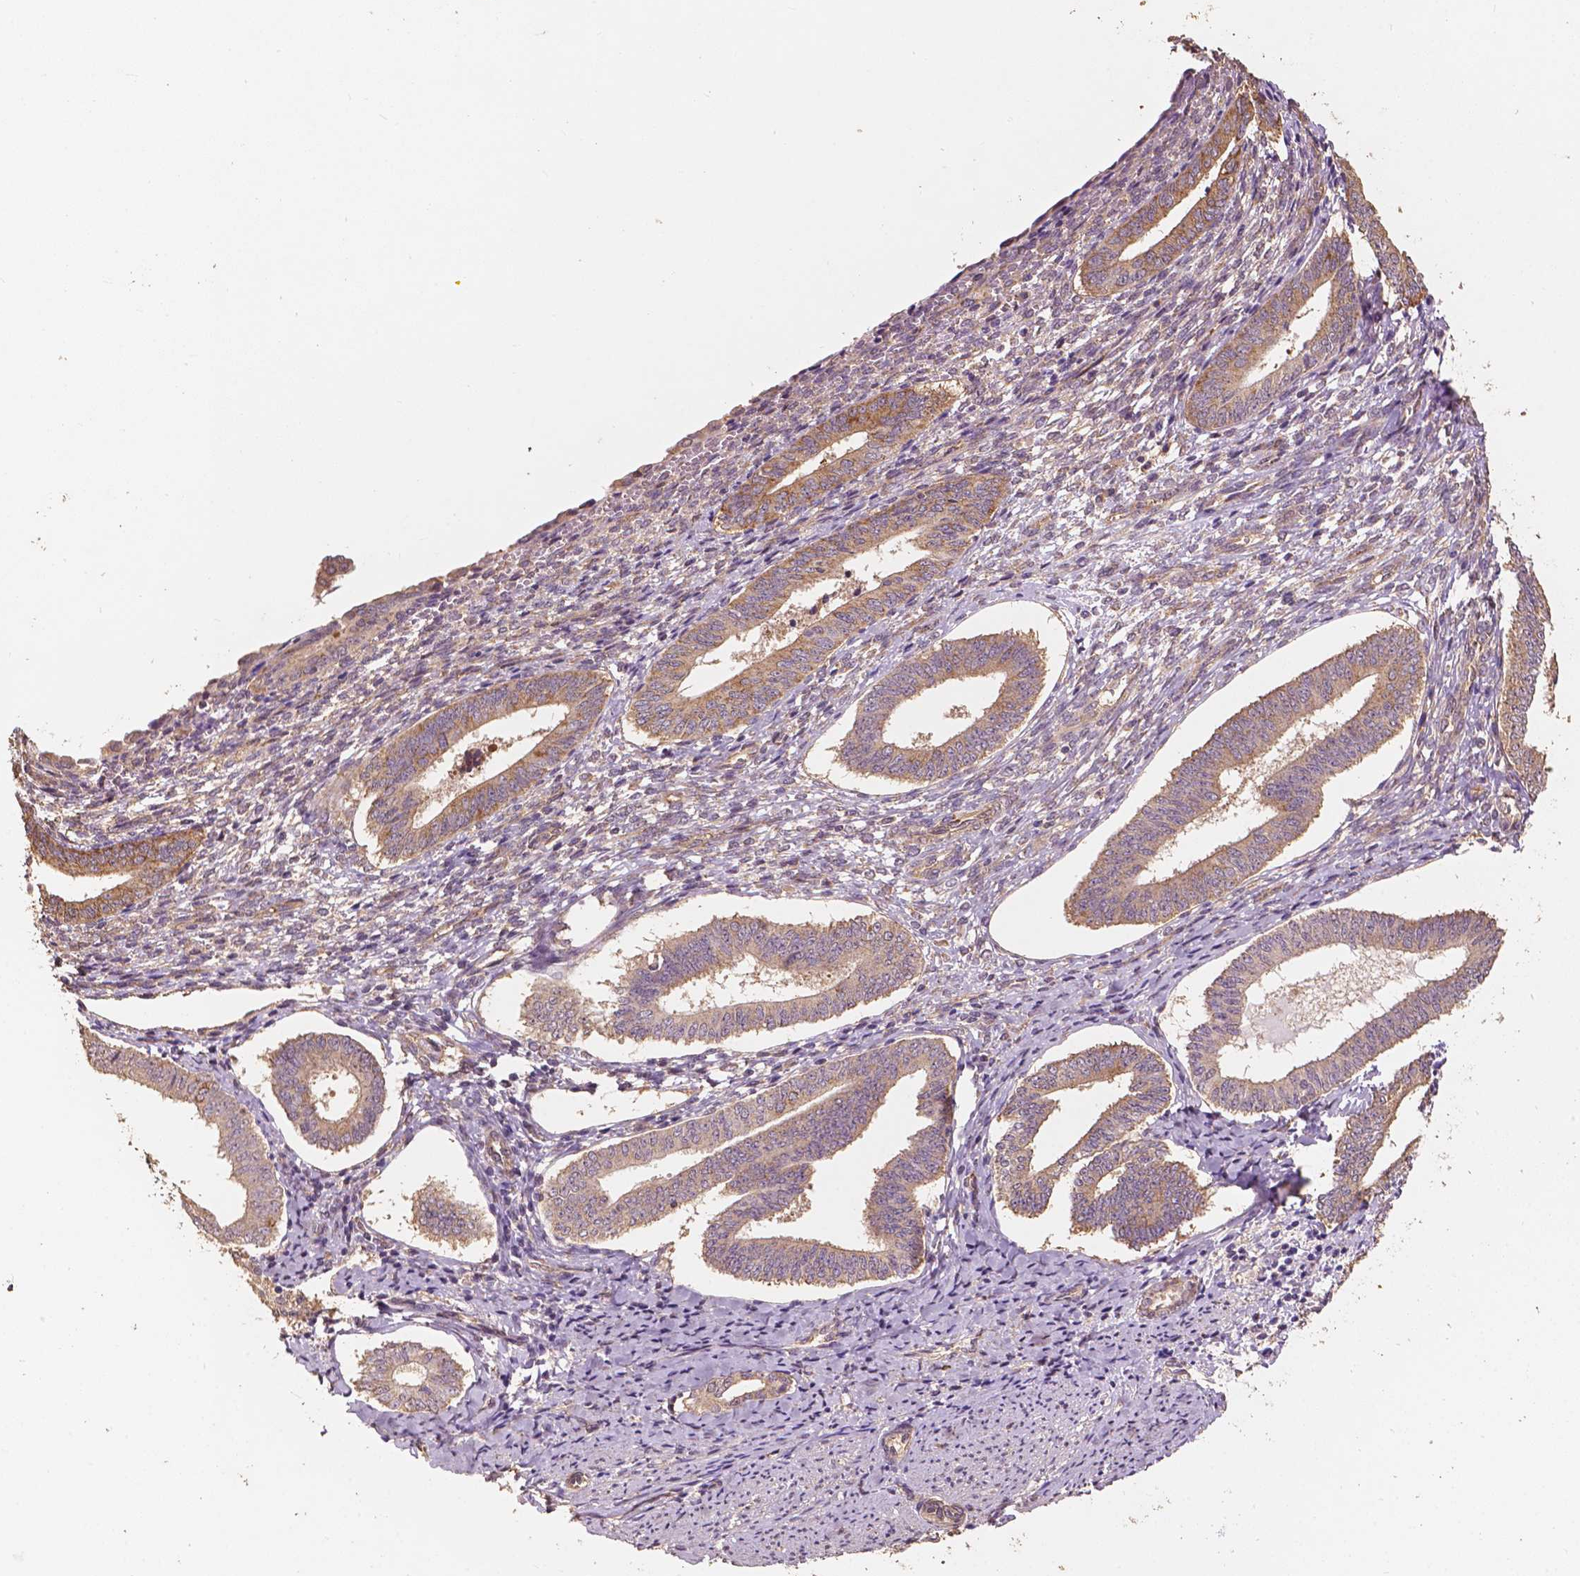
{"staining": {"intensity": "moderate", "quantity": "<25%", "location": "cytoplasmic/membranous"}, "tissue": "cervical cancer", "cell_type": "Tumor cells", "image_type": "cancer", "snomed": [{"axis": "morphology", "description": "Squamous cell carcinoma, NOS"}, {"axis": "topography", "description": "Cervix"}], "caption": "The histopathology image reveals immunohistochemical staining of cervical squamous cell carcinoma. There is moderate cytoplasmic/membranous positivity is present in about <25% of tumor cells.", "gene": "G3BP1", "patient": {"sex": "female", "age": 59}}